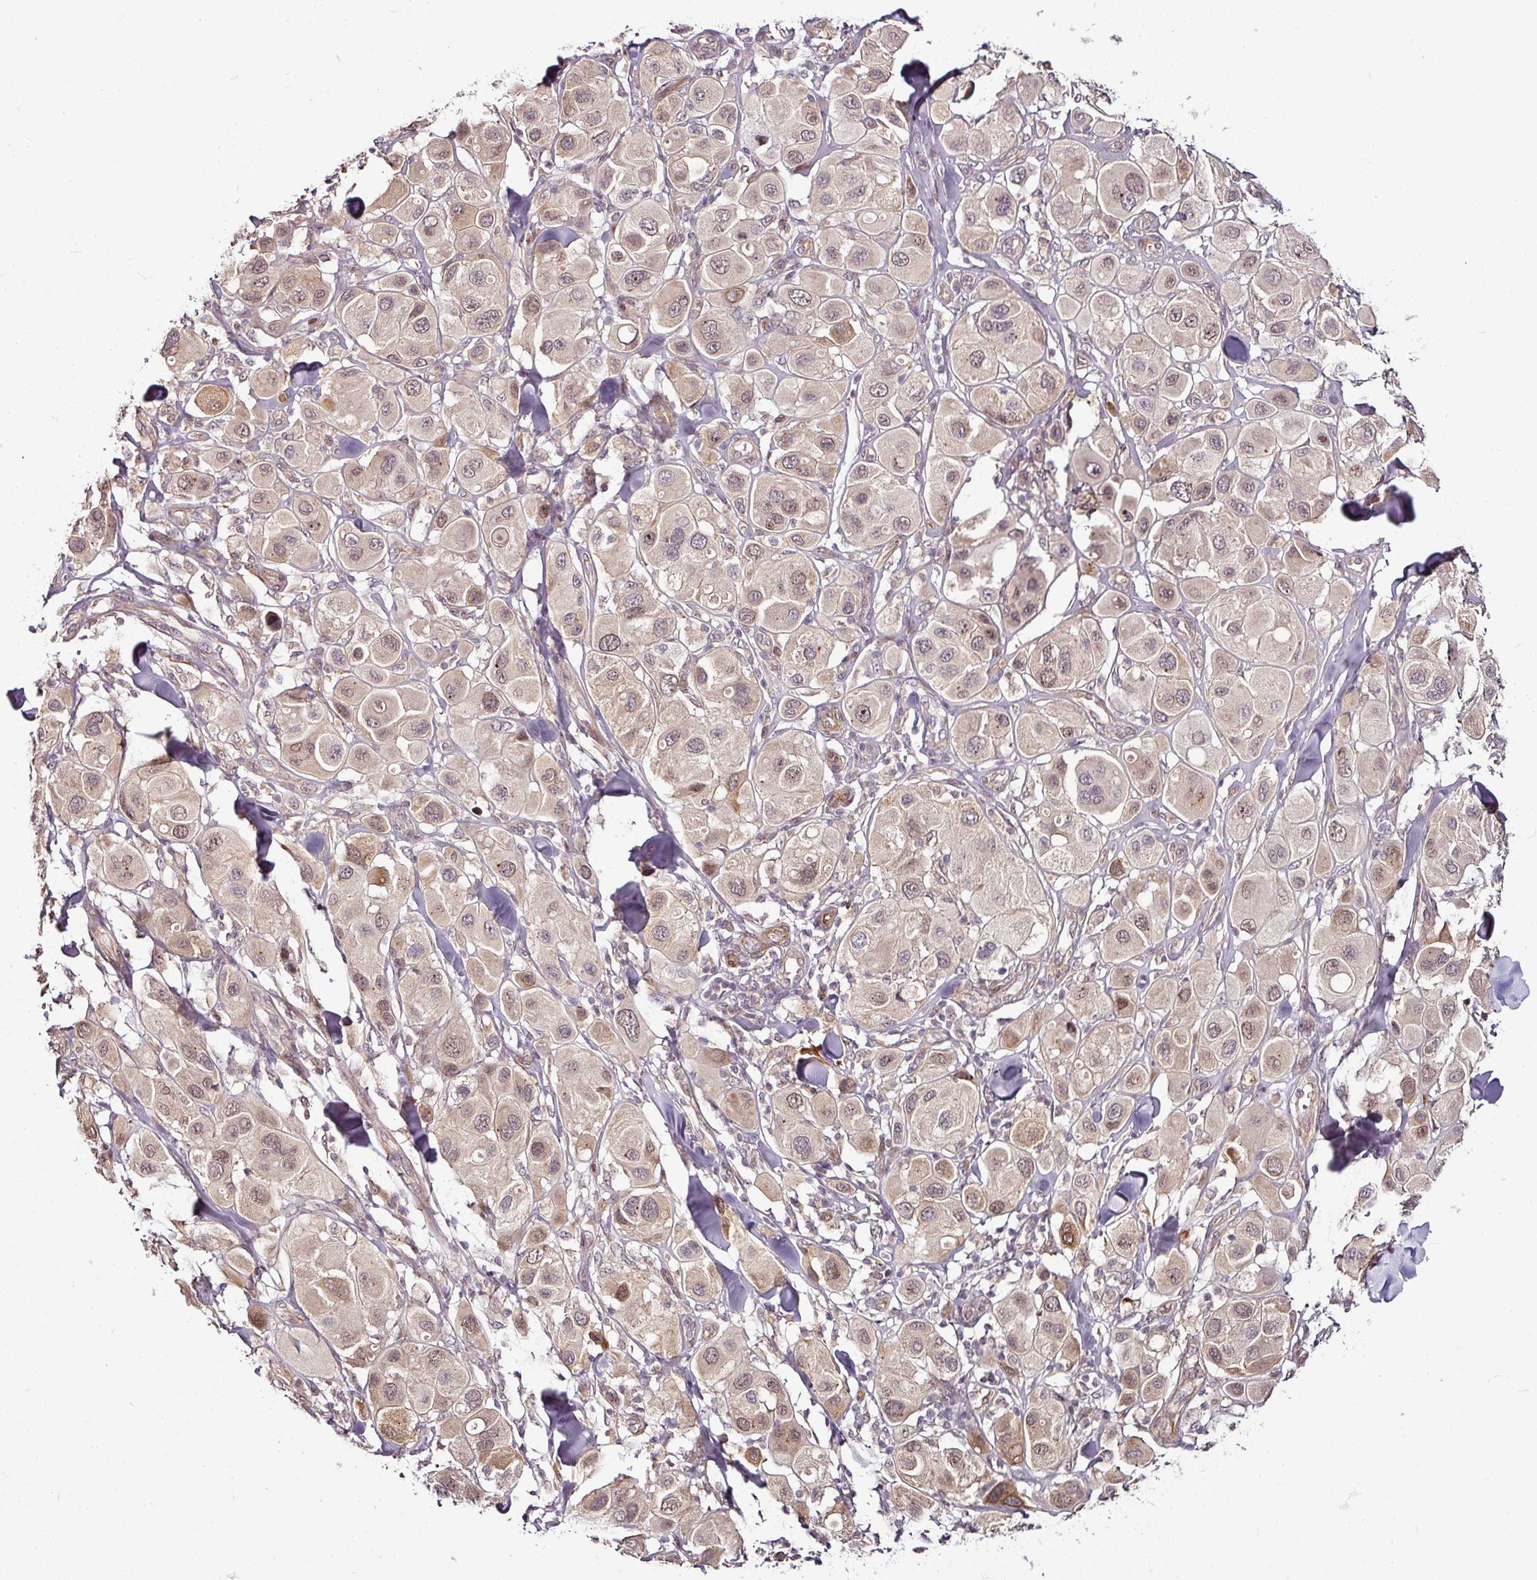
{"staining": {"intensity": "moderate", "quantity": ">75%", "location": "cytoplasmic/membranous,nuclear"}, "tissue": "melanoma", "cell_type": "Tumor cells", "image_type": "cancer", "snomed": [{"axis": "morphology", "description": "Malignant melanoma, Metastatic site"}, {"axis": "topography", "description": "Skin"}], "caption": "DAB (3,3'-diaminobenzidine) immunohistochemical staining of human malignant melanoma (metastatic site) shows moderate cytoplasmic/membranous and nuclear protein staining in approximately >75% of tumor cells.", "gene": "DCAF13", "patient": {"sex": "male", "age": 41}}